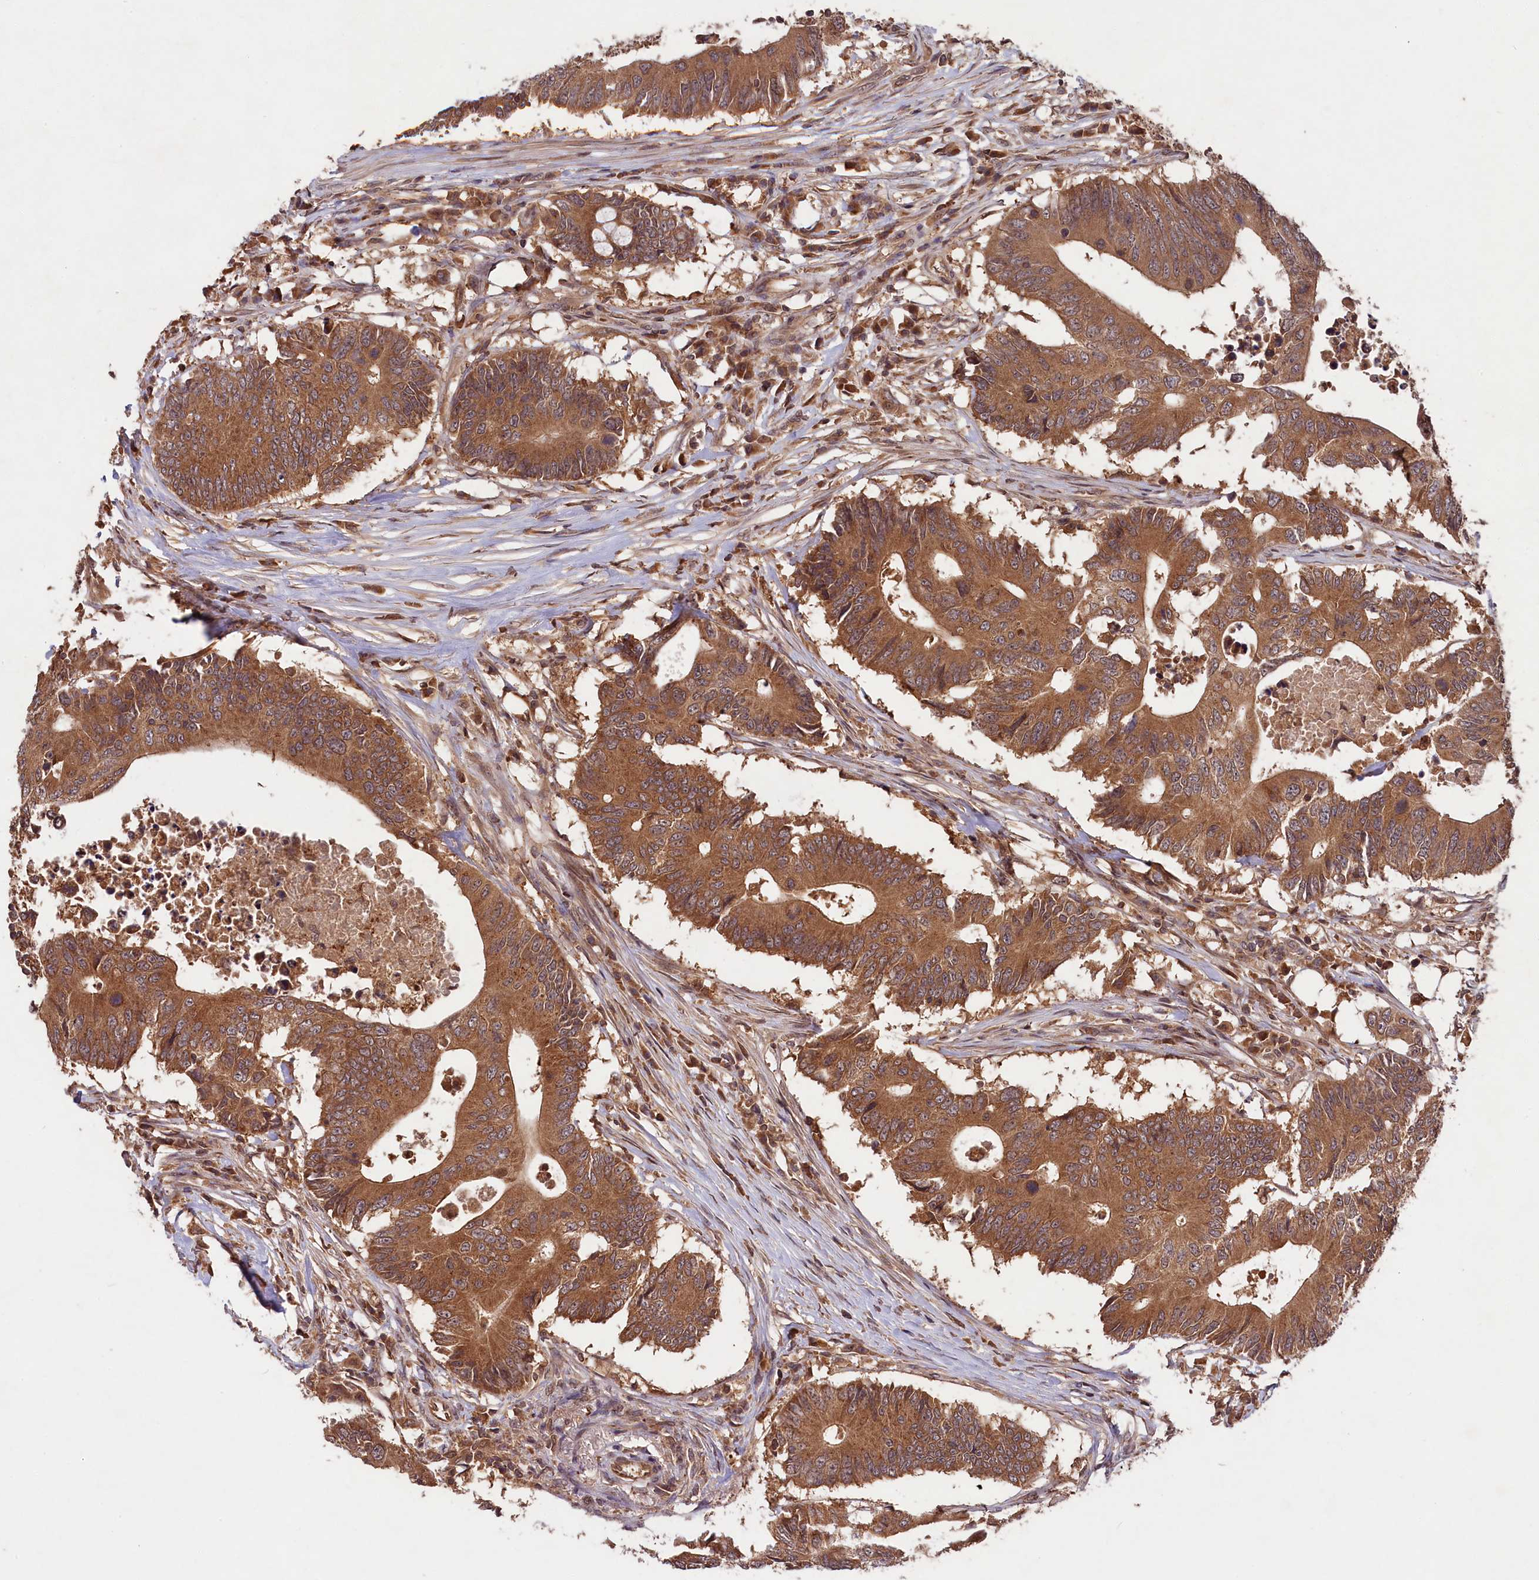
{"staining": {"intensity": "moderate", "quantity": ">75%", "location": "cytoplasmic/membranous"}, "tissue": "colorectal cancer", "cell_type": "Tumor cells", "image_type": "cancer", "snomed": [{"axis": "morphology", "description": "Adenocarcinoma, NOS"}, {"axis": "topography", "description": "Colon"}], "caption": "Colorectal cancer stained with DAB immunohistochemistry (IHC) shows medium levels of moderate cytoplasmic/membranous staining in about >75% of tumor cells.", "gene": "CHAC1", "patient": {"sex": "male", "age": 71}}